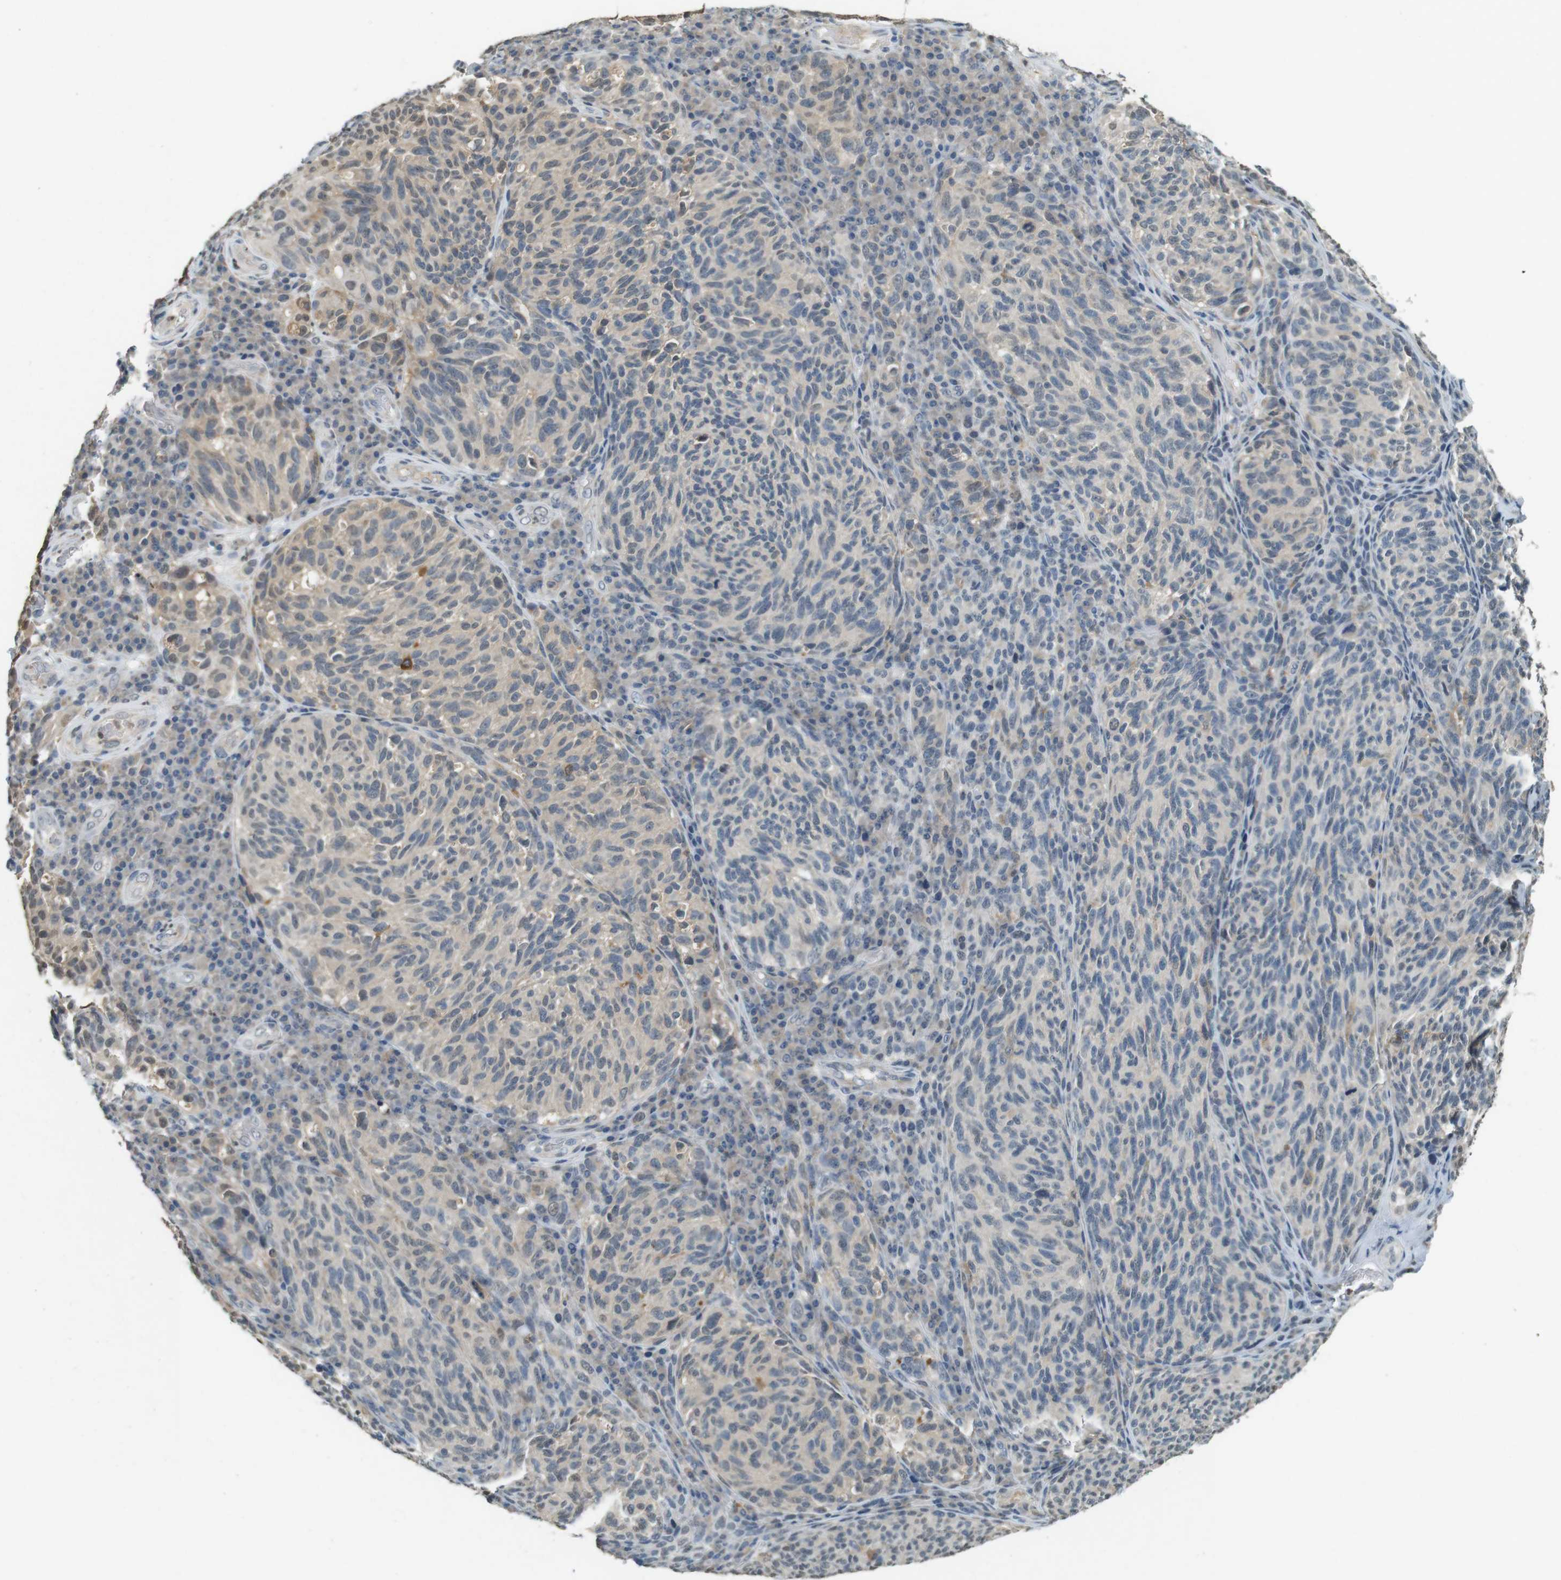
{"staining": {"intensity": "weak", "quantity": "25%-75%", "location": "cytoplasmic/membranous"}, "tissue": "melanoma", "cell_type": "Tumor cells", "image_type": "cancer", "snomed": [{"axis": "morphology", "description": "Malignant melanoma, NOS"}, {"axis": "topography", "description": "Skin"}], "caption": "Immunohistochemistry histopathology image of neoplastic tissue: melanoma stained using immunohistochemistry (IHC) displays low levels of weak protein expression localized specifically in the cytoplasmic/membranous of tumor cells, appearing as a cytoplasmic/membranous brown color.", "gene": "CDK14", "patient": {"sex": "female", "age": 73}}